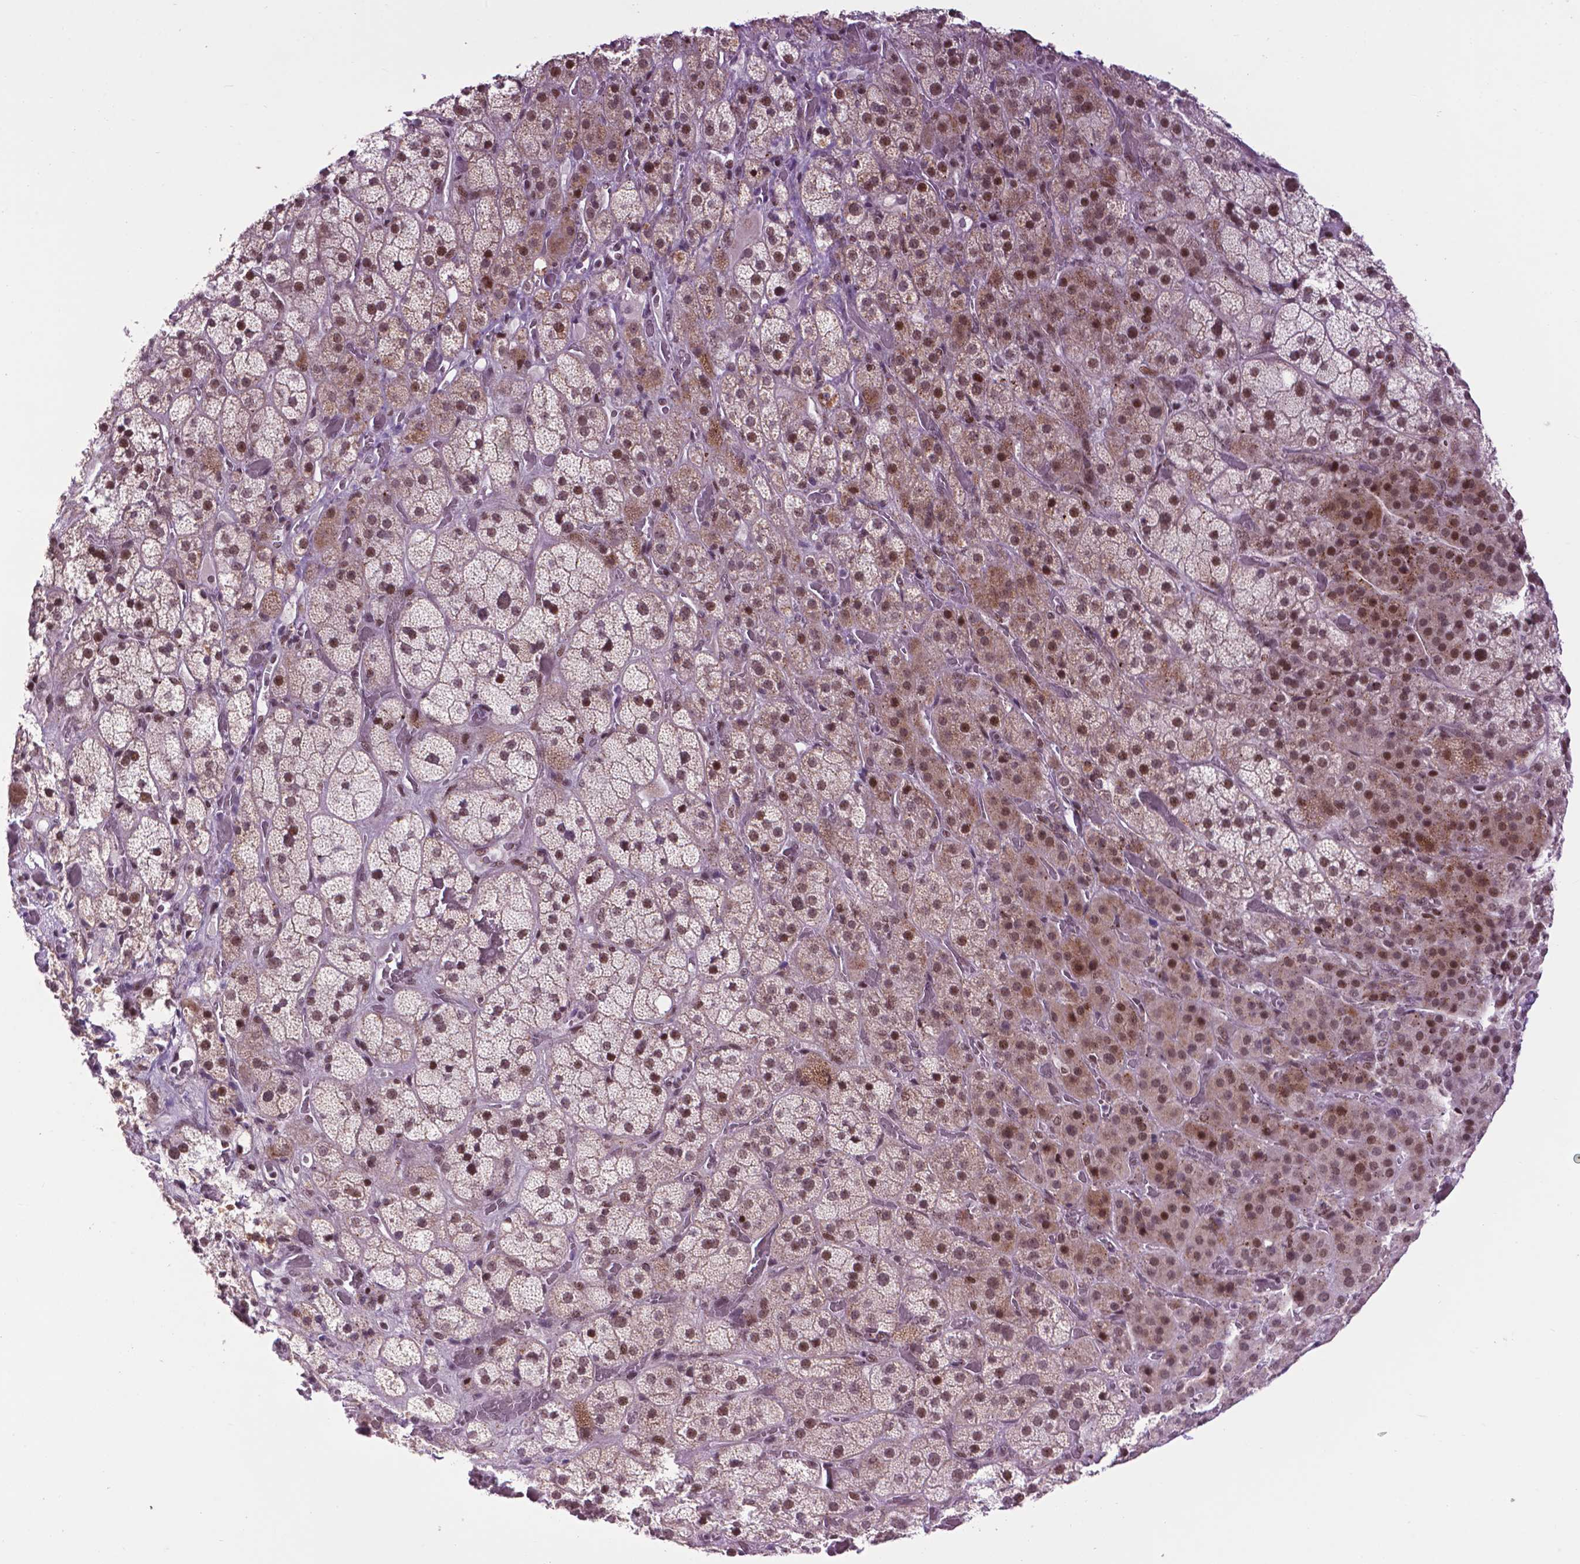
{"staining": {"intensity": "moderate", "quantity": ">75%", "location": "nuclear"}, "tissue": "adrenal gland", "cell_type": "Glandular cells", "image_type": "normal", "snomed": [{"axis": "morphology", "description": "Normal tissue, NOS"}, {"axis": "topography", "description": "Adrenal gland"}], "caption": "Brown immunohistochemical staining in benign human adrenal gland exhibits moderate nuclear expression in about >75% of glandular cells.", "gene": "EAF1", "patient": {"sex": "male", "age": 57}}